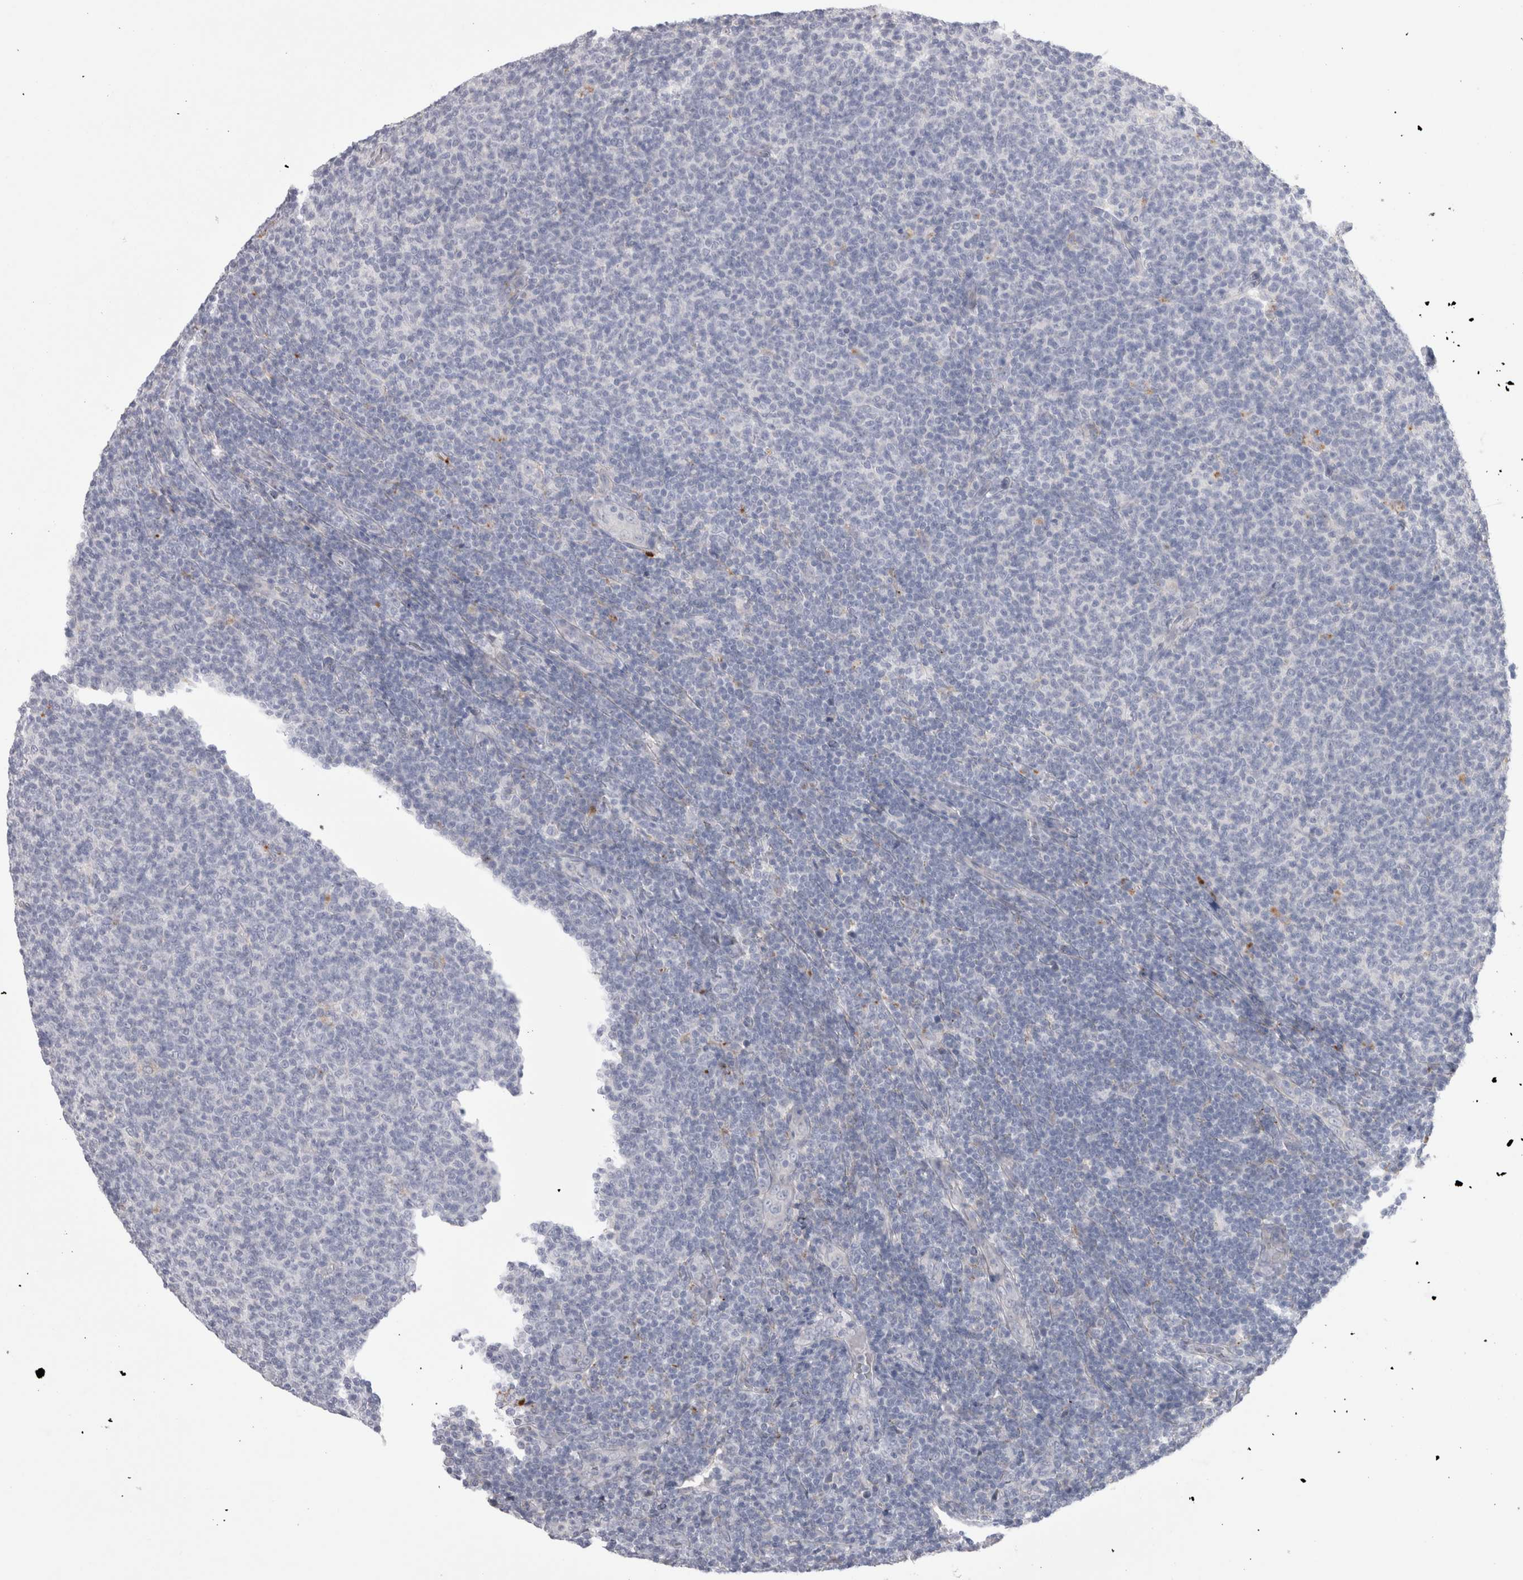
{"staining": {"intensity": "negative", "quantity": "none", "location": "none"}, "tissue": "lymphoma", "cell_type": "Tumor cells", "image_type": "cancer", "snomed": [{"axis": "morphology", "description": "Malignant lymphoma, non-Hodgkin's type, Low grade"}, {"axis": "topography", "description": "Lymph node"}], "caption": "A photomicrograph of human lymphoma is negative for staining in tumor cells.", "gene": "EPDR1", "patient": {"sex": "male", "age": 66}}